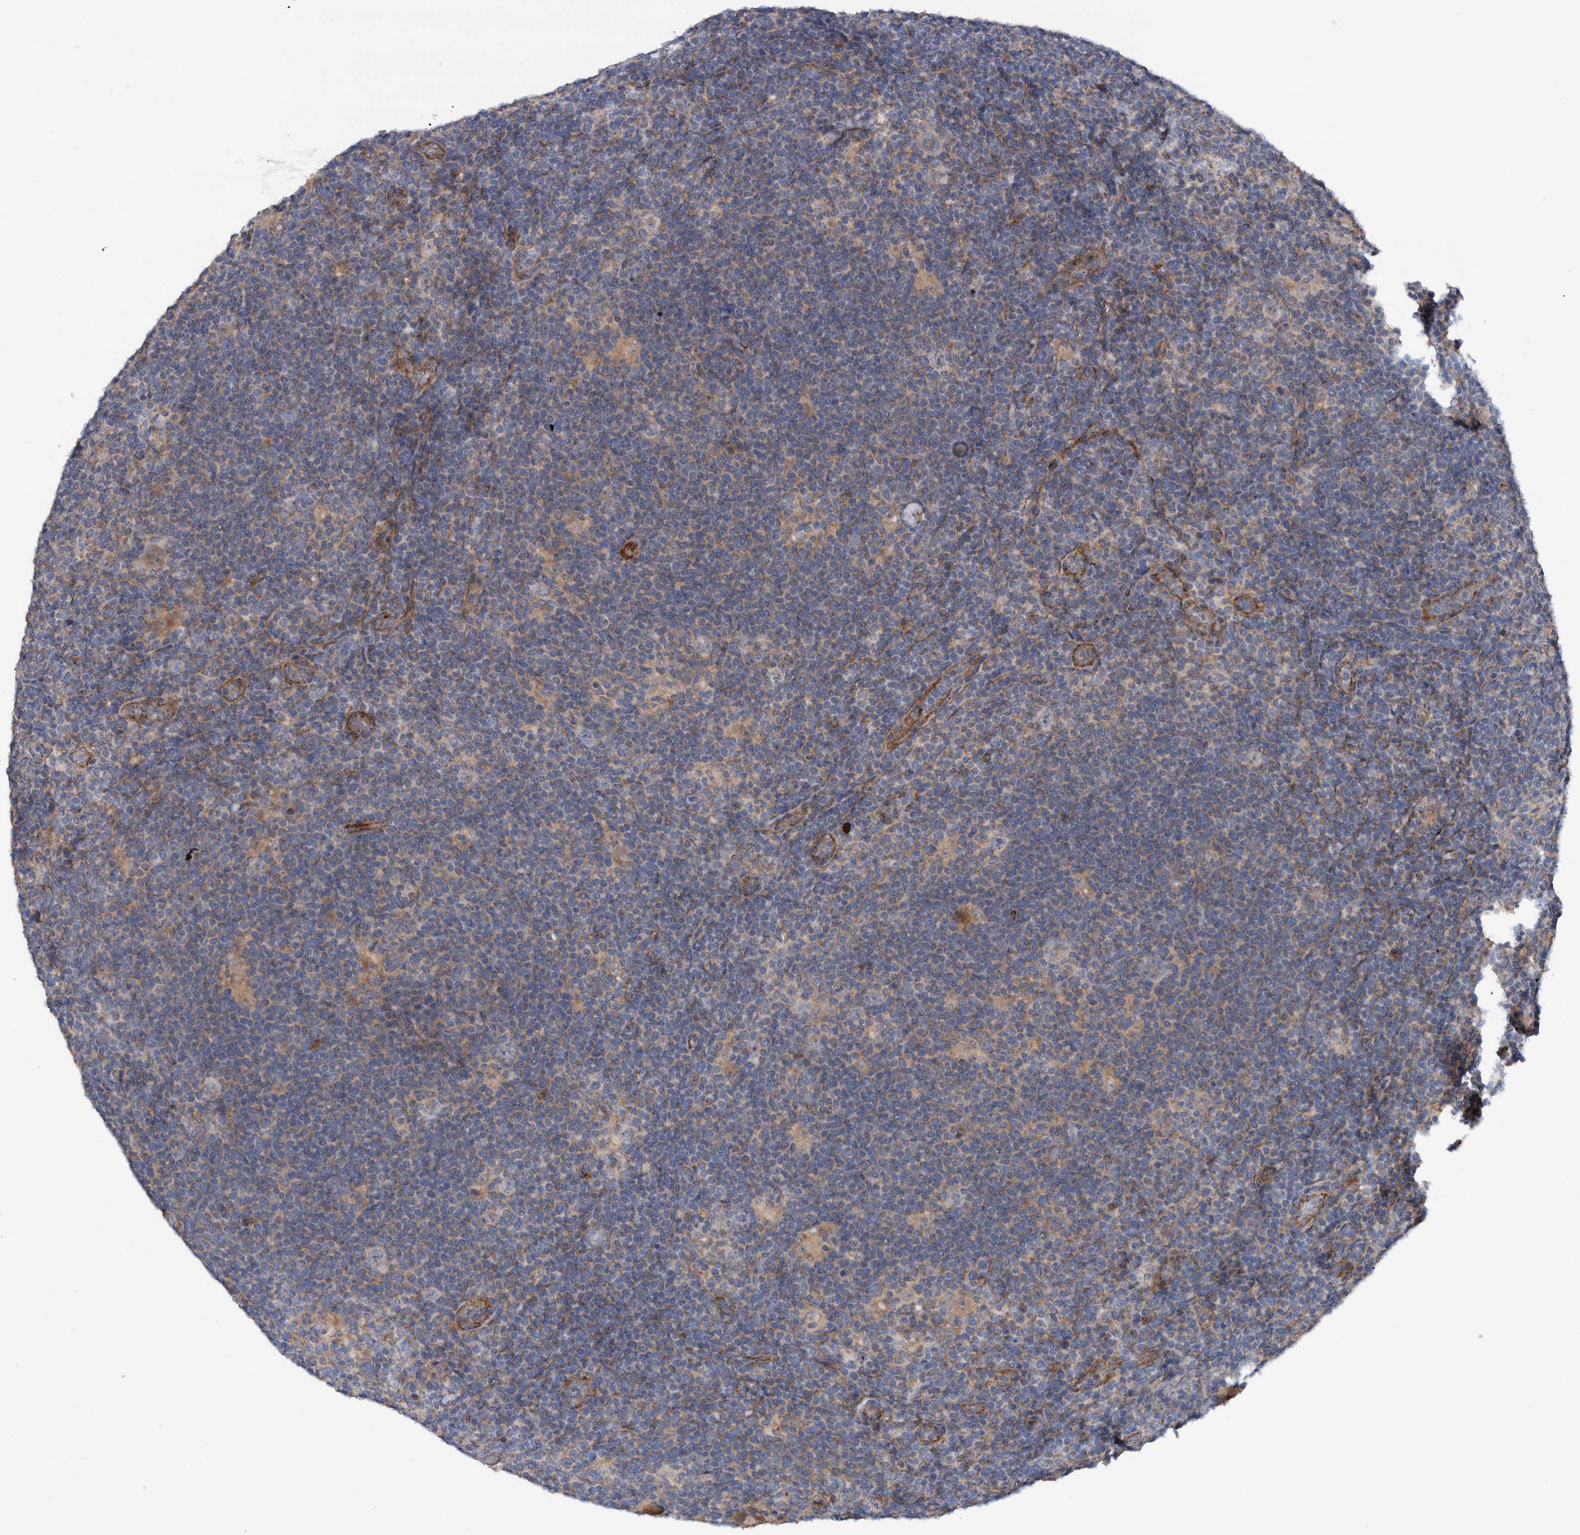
{"staining": {"intensity": "negative", "quantity": "none", "location": "none"}, "tissue": "lymphoma", "cell_type": "Tumor cells", "image_type": "cancer", "snomed": [{"axis": "morphology", "description": "Hodgkin's disease, NOS"}, {"axis": "topography", "description": "Lymph node"}], "caption": "This is a image of immunohistochemistry (IHC) staining of Hodgkin's disease, which shows no expression in tumor cells.", "gene": "SLC25A10", "patient": {"sex": "female", "age": 57}}